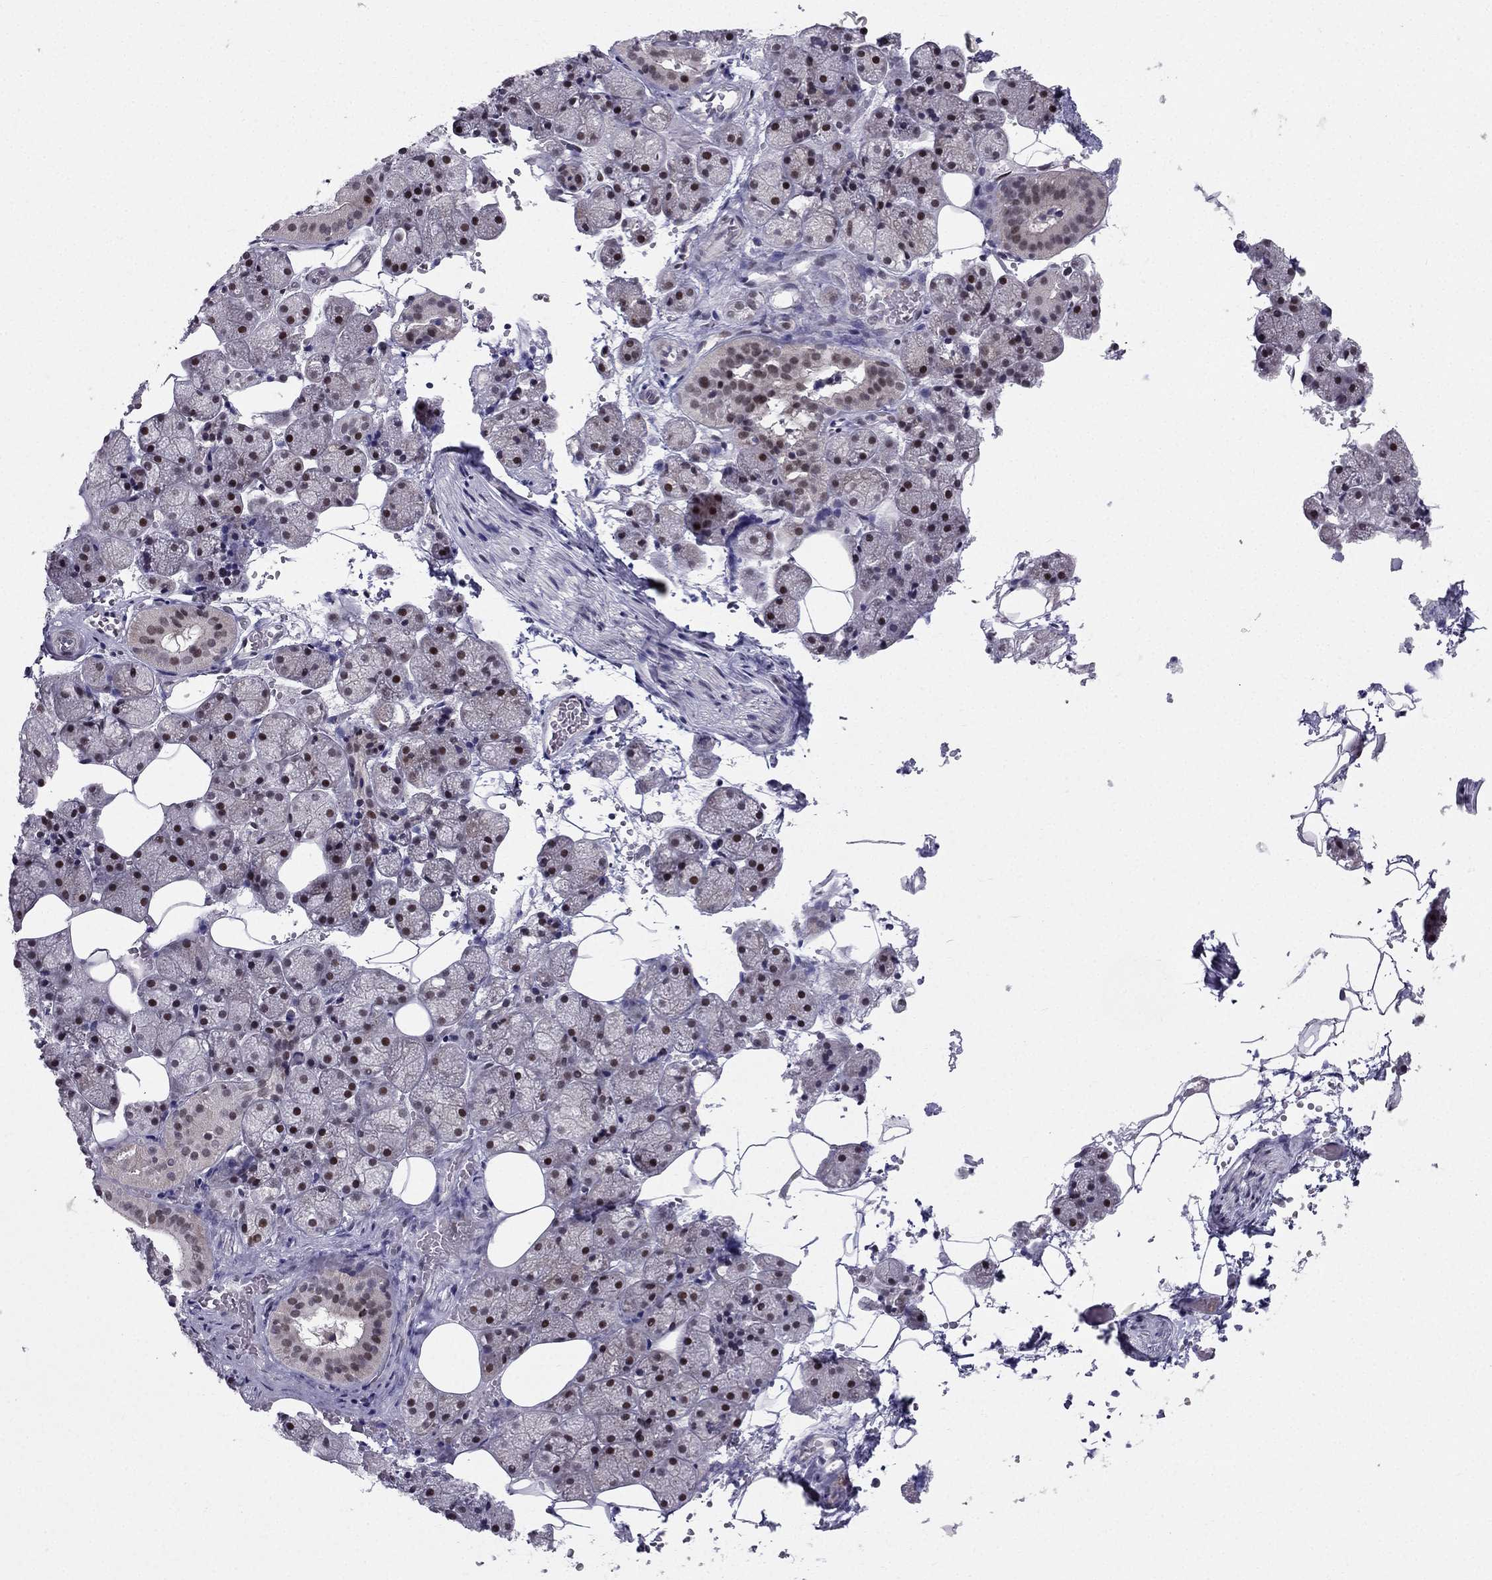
{"staining": {"intensity": "strong", "quantity": "<25%", "location": "nuclear"}, "tissue": "salivary gland", "cell_type": "Glandular cells", "image_type": "normal", "snomed": [{"axis": "morphology", "description": "Normal tissue, NOS"}, {"axis": "topography", "description": "Salivary gland"}], "caption": "A photomicrograph of human salivary gland stained for a protein displays strong nuclear brown staining in glandular cells.", "gene": "RPRD2", "patient": {"sex": "male", "age": 38}}